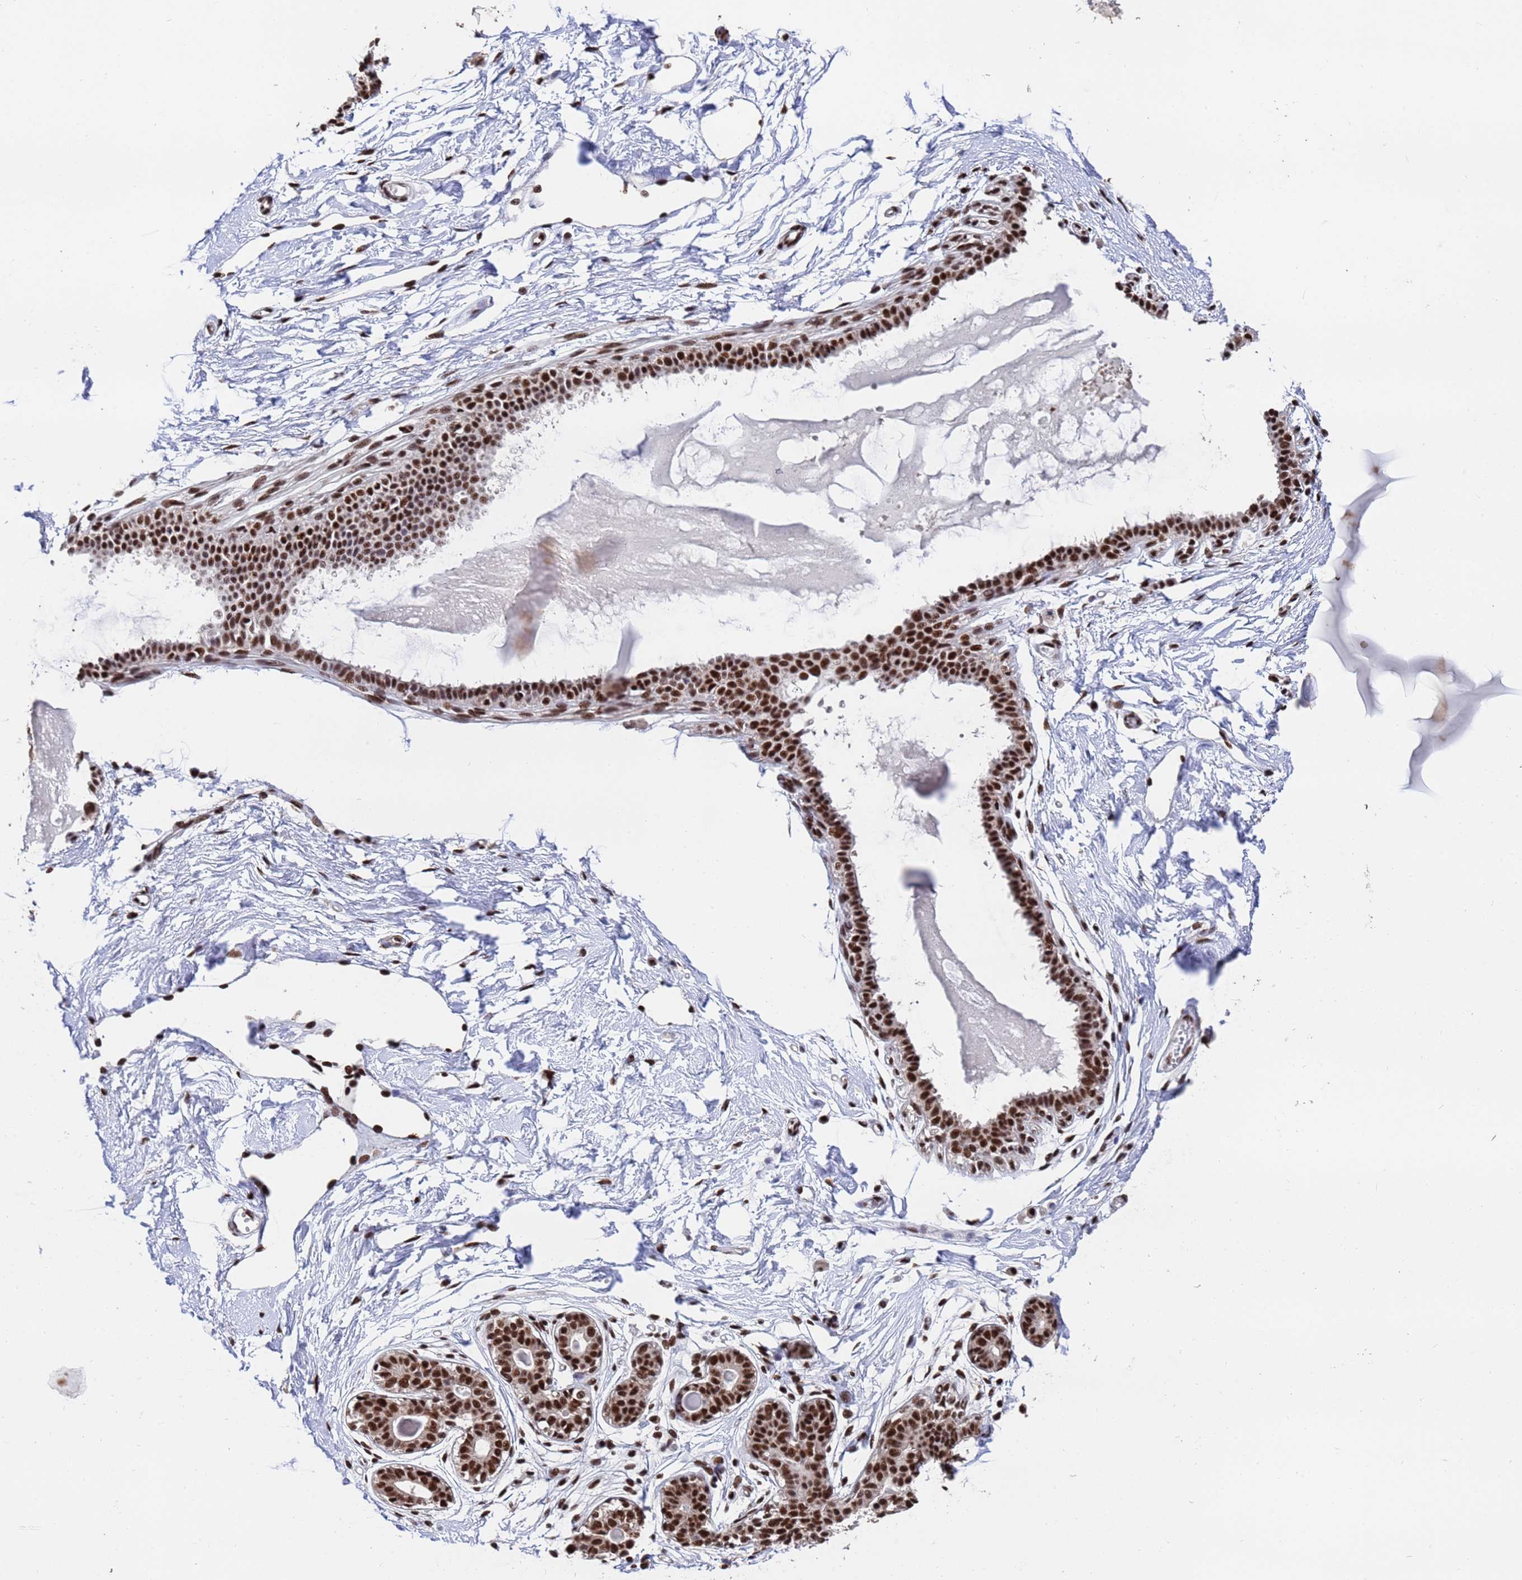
{"staining": {"intensity": "moderate", "quantity": "25%-75%", "location": "nuclear"}, "tissue": "breast", "cell_type": "Adipocytes", "image_type": "normal", "snomed": [{"axis": "morphology", "description": "Normal tissue, NOS"}, {"axis": "topography", "description": "Breast"}], "caption": "Breast stained with a protein marker demonstrates moderate staining in adipocytes.", "gene": "SF3B2", "patient": {"sex": "female", "age": 45}}